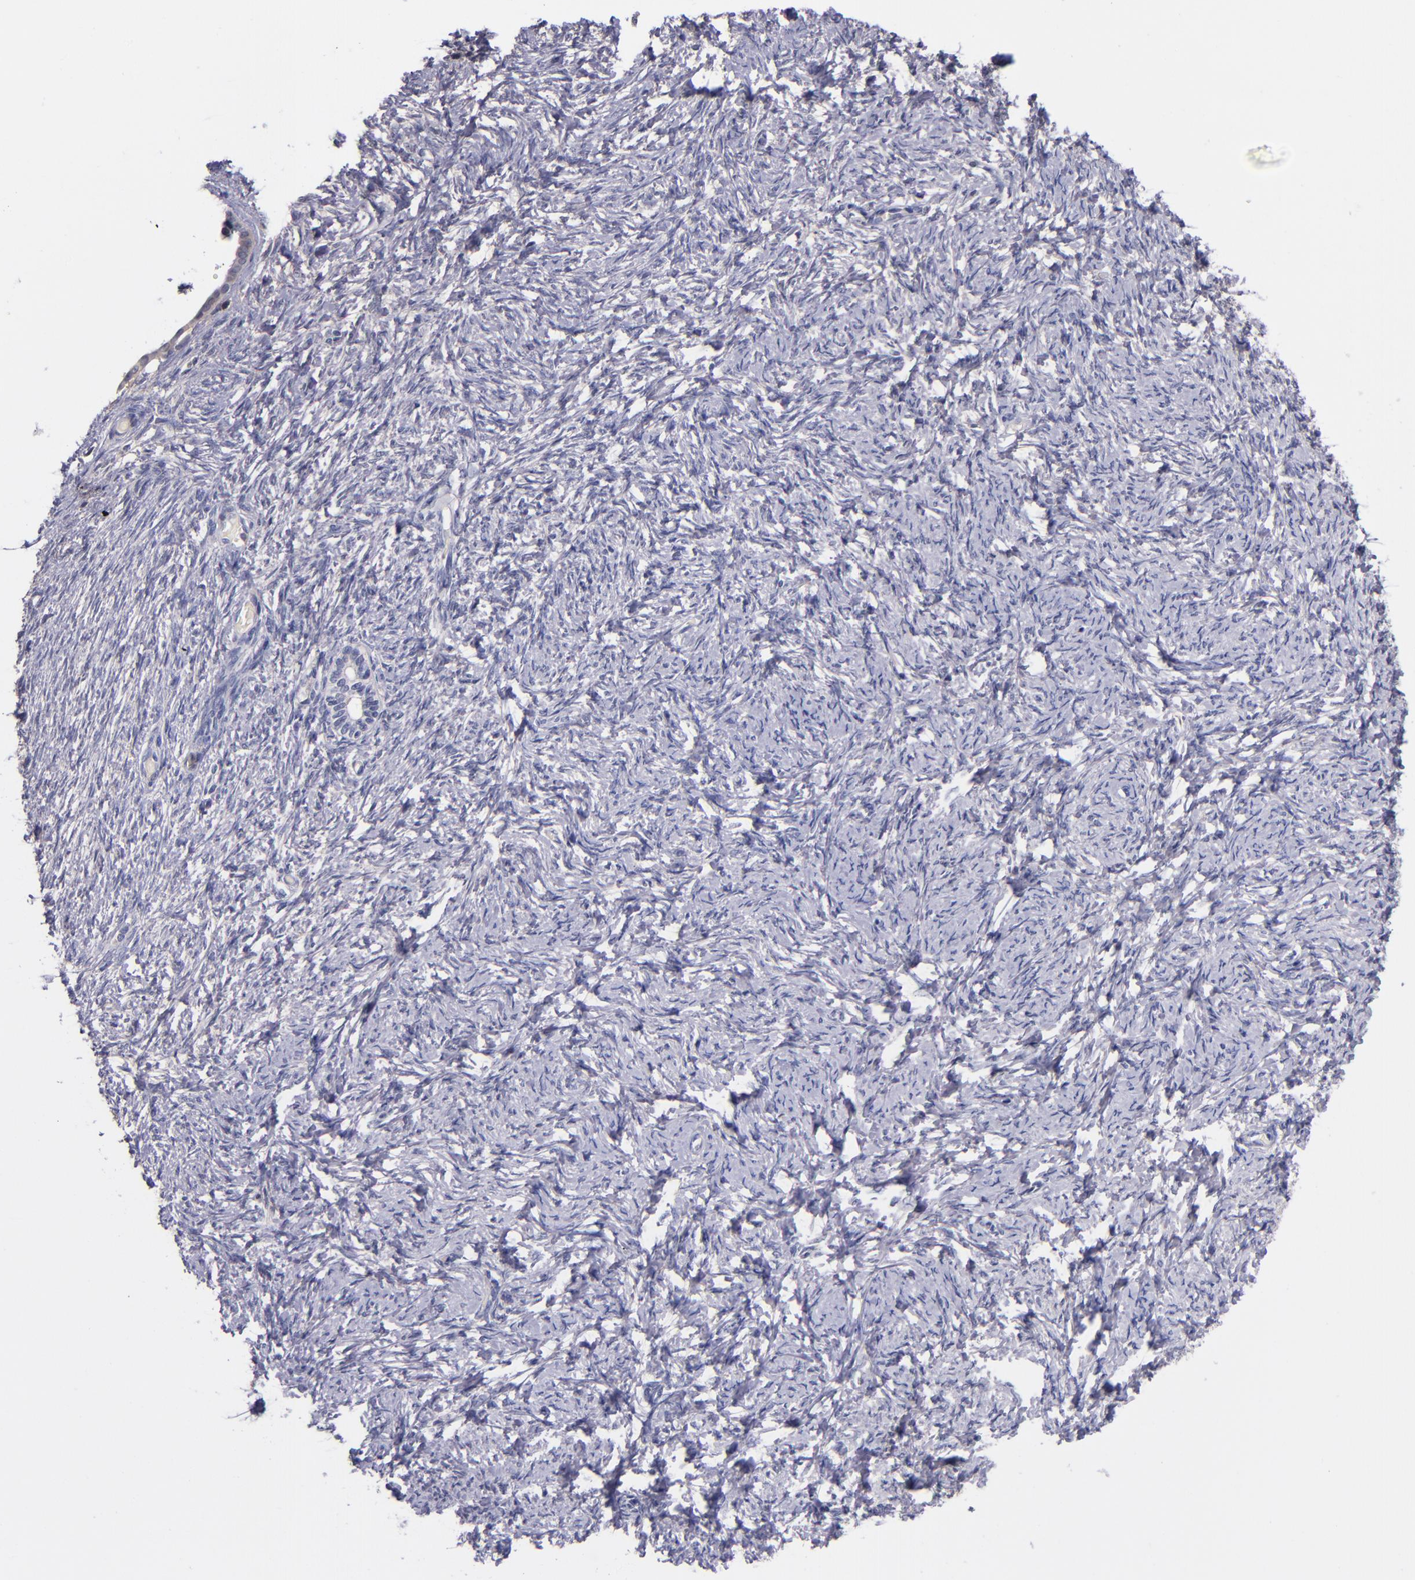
{"staining": {"intensity": "negative", "quantity": "none", "location": "none"}, "tissue": "ovarian cancer", "cell_type": "Tumor cells", "image_type": "cancer", "snomed": [{"axis": "morphology", "description": "Normal tissue, NOS"}, {"axis": "morphology", "description": "Cystadenocarcinoma, serous, NOS"}, {"axis": "topography", "description": "Ovary"}], "caption": "IHC image of ovarian serous cystadenocarcinoma stained for a protein (brown), which reveals no expression in tumor cells. Nuclei are stained in blue.", "gene": "RBP4", "patient": {"sex": "female", "age": 62}}